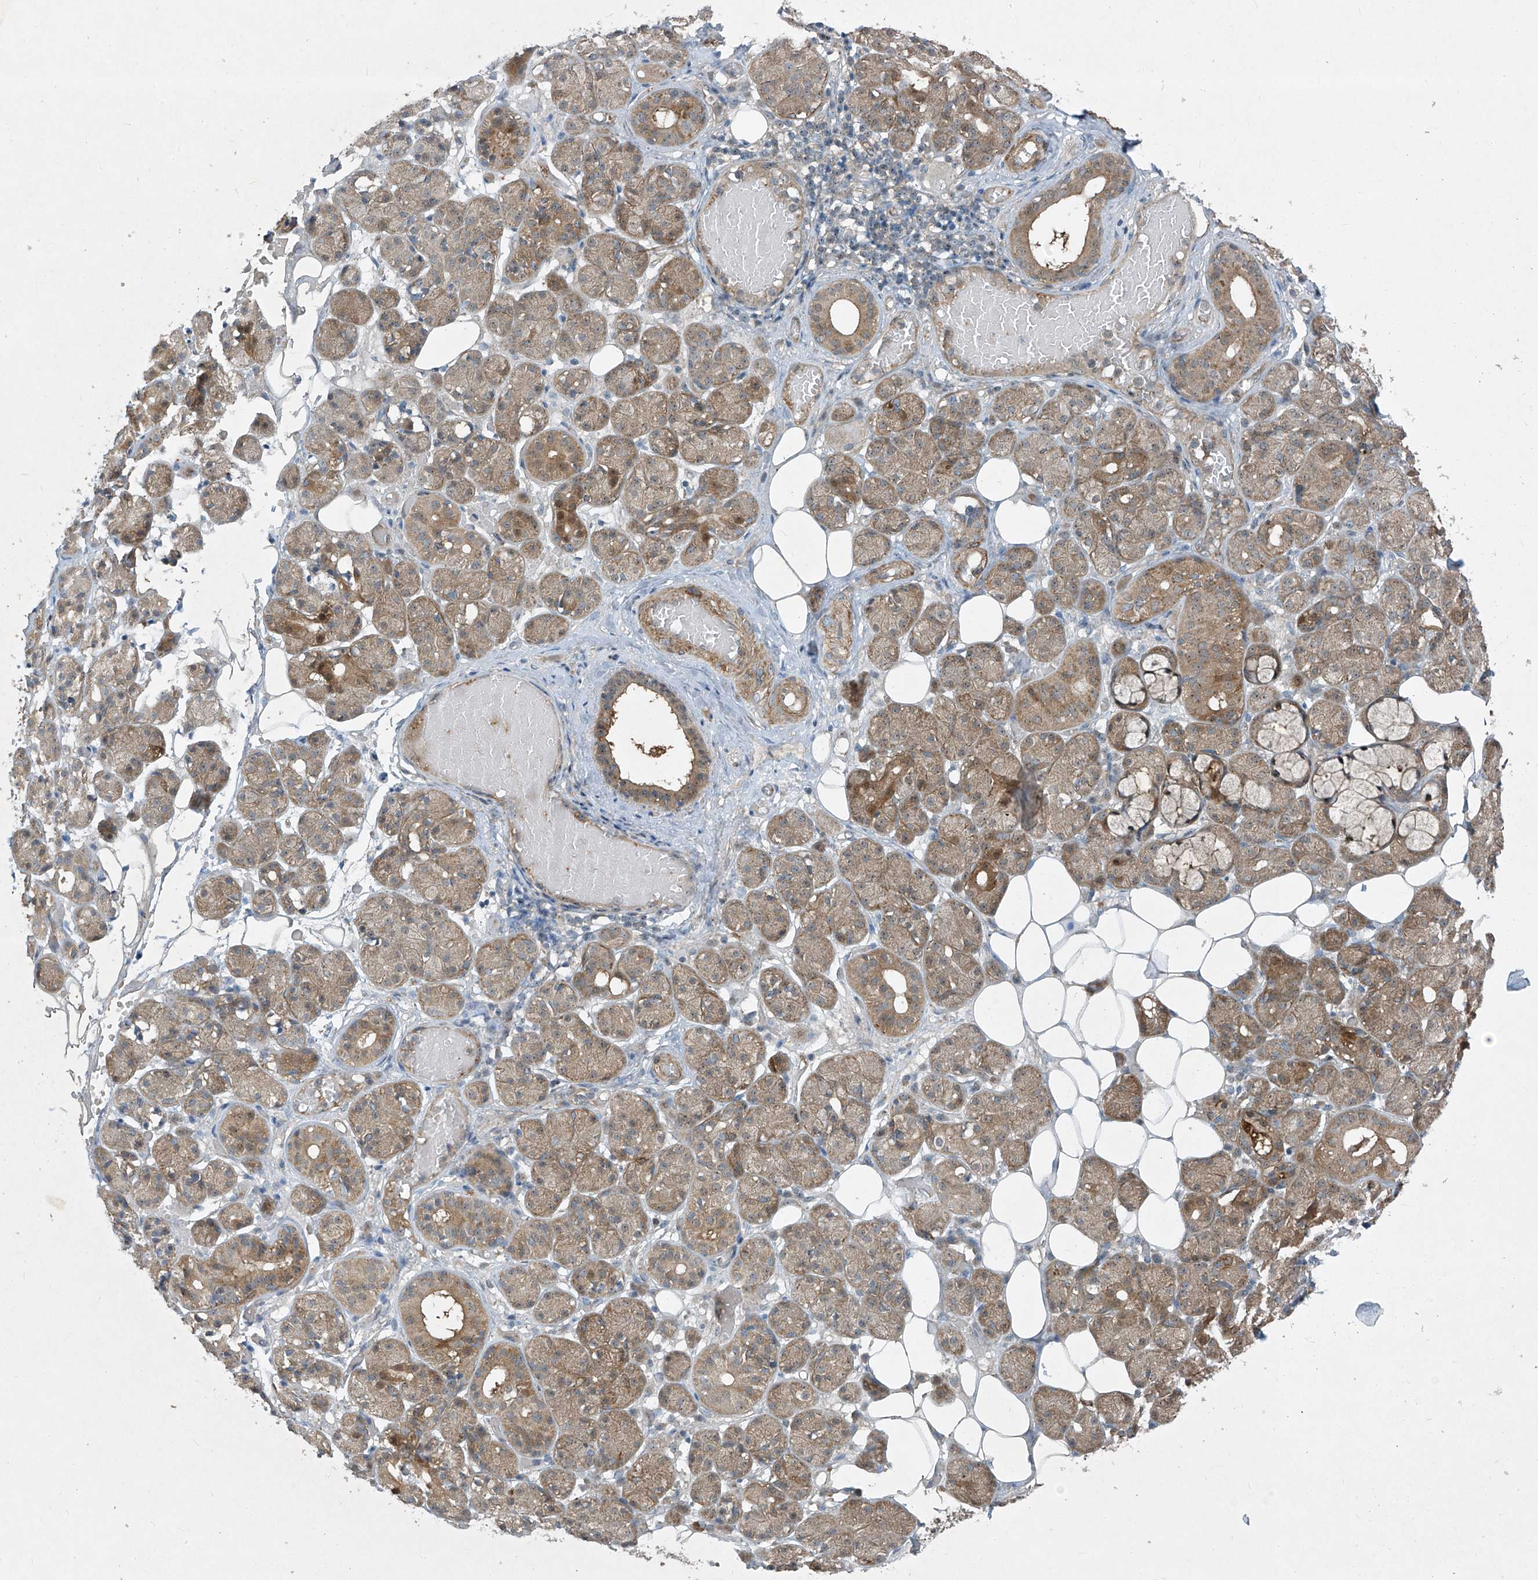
{"staining": {"intensity": "moderate", "quantity": "25%-75%", "location": "cytoplasmic/membranous"}, "tissue": "salivary gland", "cell_type": "Glandular cells", "image_type": "normal", "snomed": [{"axis": "morphology", "description": "Normal tissue, NOS"}, {"axis": "topography", "description": "Salivary gland"}], "caption": "Salivary gland stained with IHC demonstrates moderate cytoplasmic/membranous staining in about 25%-75% of glandular cells.", "gene": "PPCS", "patient": {"sex": "male", "age": 63}}